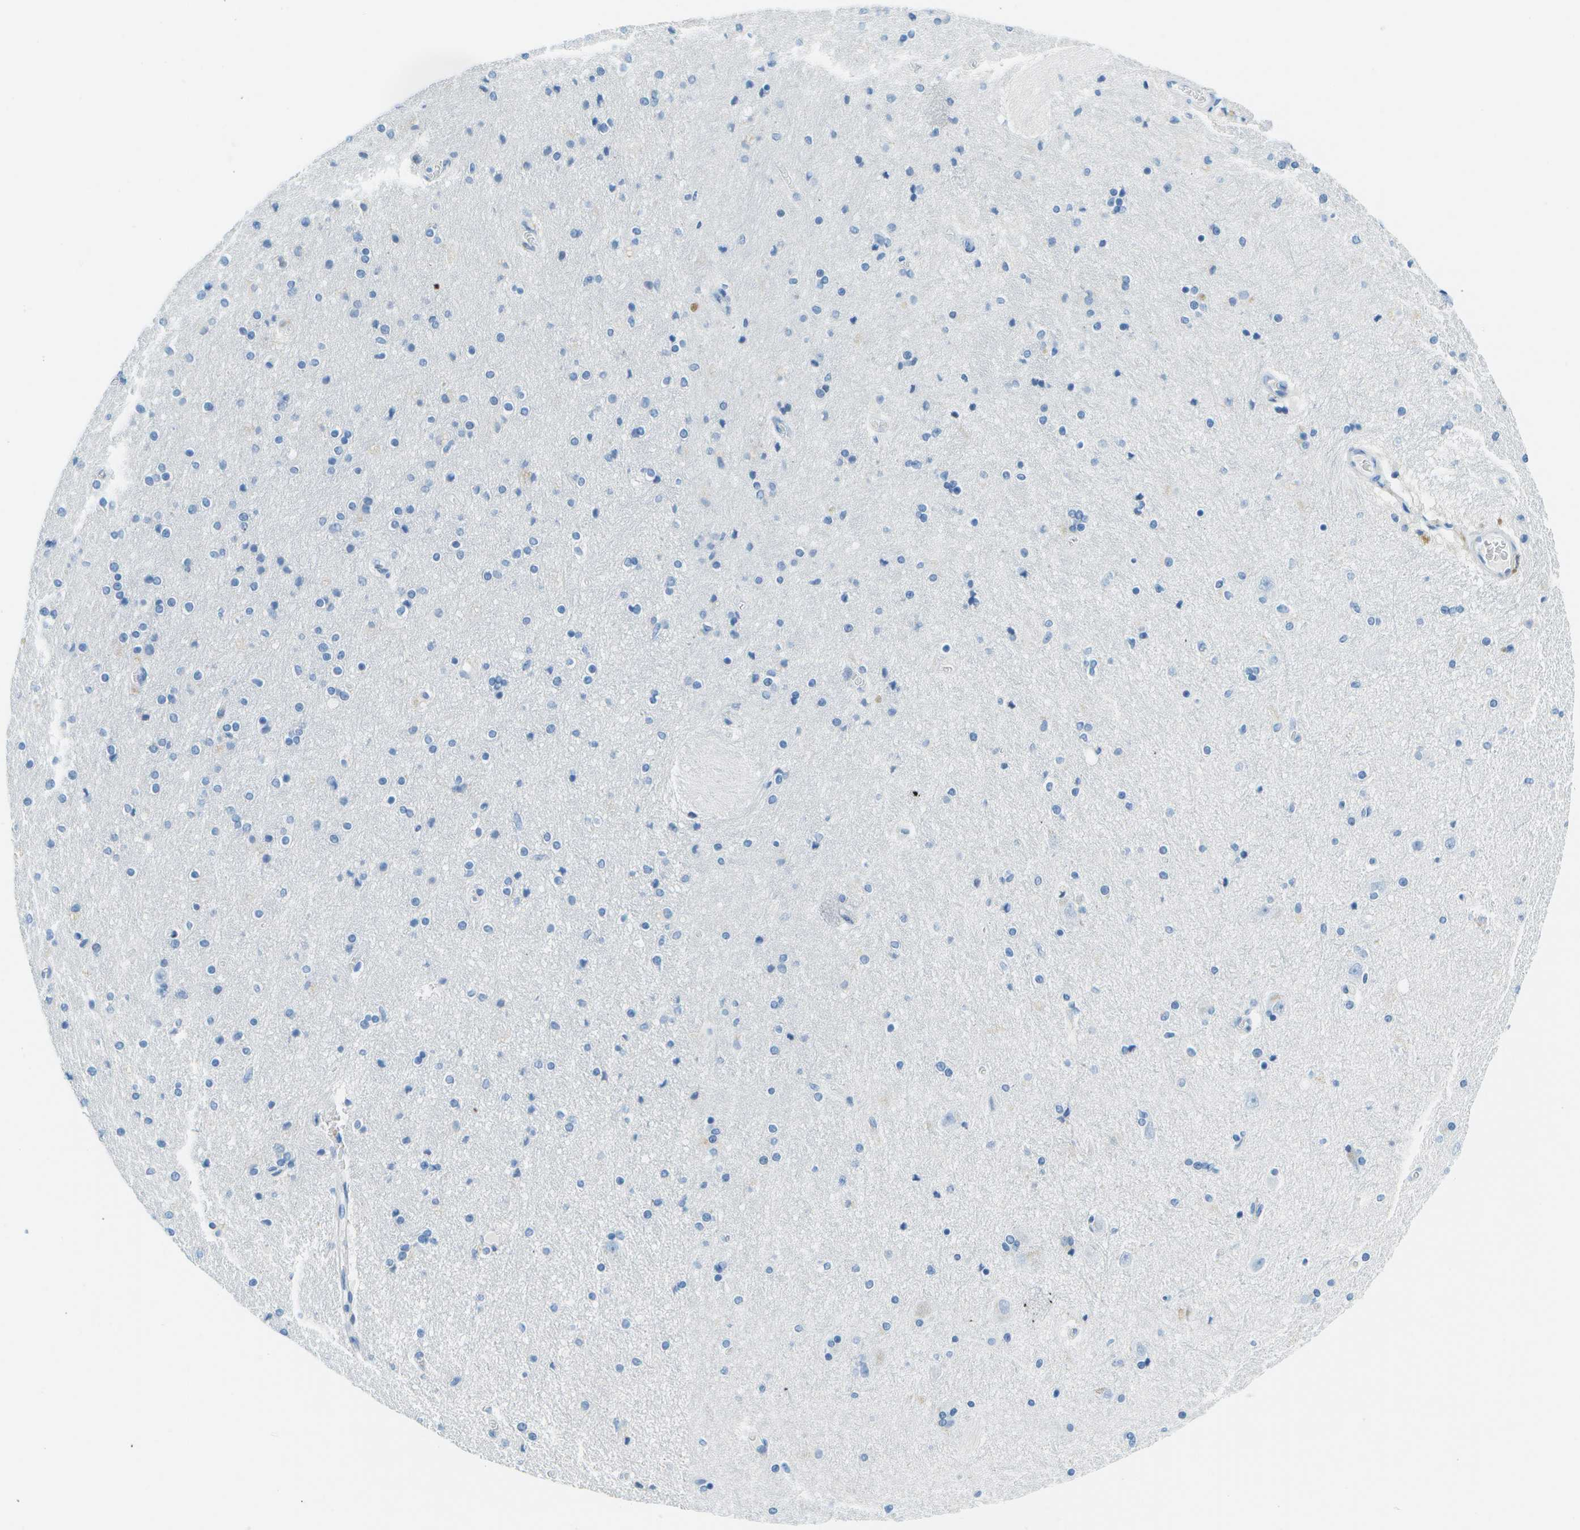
{"staining": {"intensity": "negative", "quantity": "none", "location": "none"}, "tissue": "hippocampus", "cell_type": "Glial cells", "image_type": "normal", "snomed": [{"axis": "morphology", "description": "Normal tissue, NOS"}, {"axis": "topography", "description": "Hippocampus"}], "caption": "IHC of normal human hippocampus demonstrates no staining in glial cells.", "gene": "CDHR2", "patient": {"sex": "female", "age": 54}}